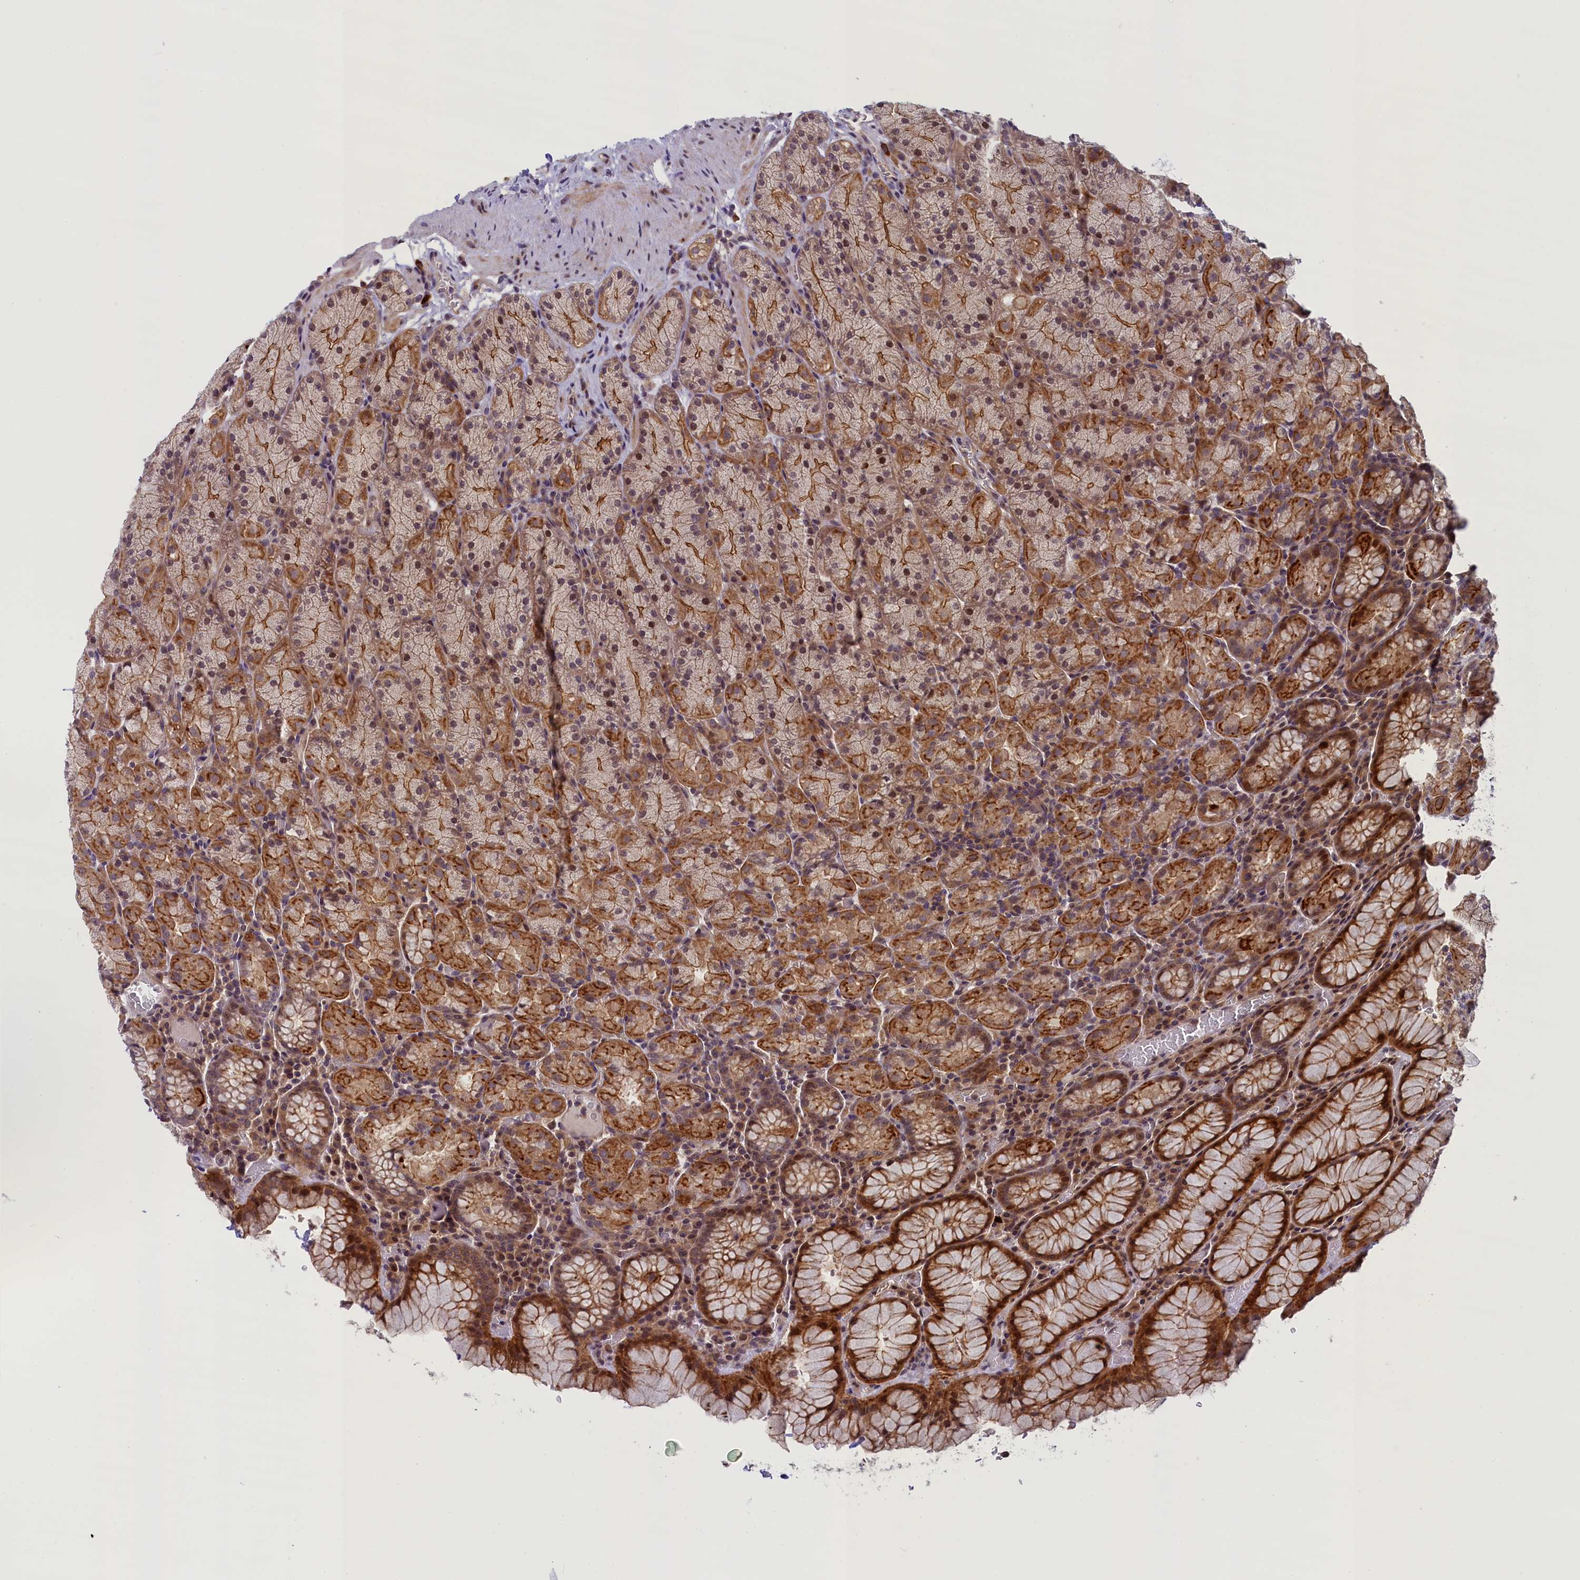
{"staining": {"intensity": "moderate", "quantity": ">75%", "location": "cytoplasmic/membranous"}, "tissue": "stomach", "cell_type": "Glandular cells", "image_type": "normal", "snomed": [{"axis": "morphology", "description": "Normal tissue, NOS"}, {"axis": "topography", "description": "Stomach, upper"}, {"axis": "topography", "description": "Stomach, lower"}], "caption": "Moderate cytoplasmic/membranous staining for a protein is identified in approximately >75% of glandular cells of unremarkable stomach using immunohistochemistry (IHC).", "gene": "CCL23", "patient": {"sex": "male", "age": 80}}